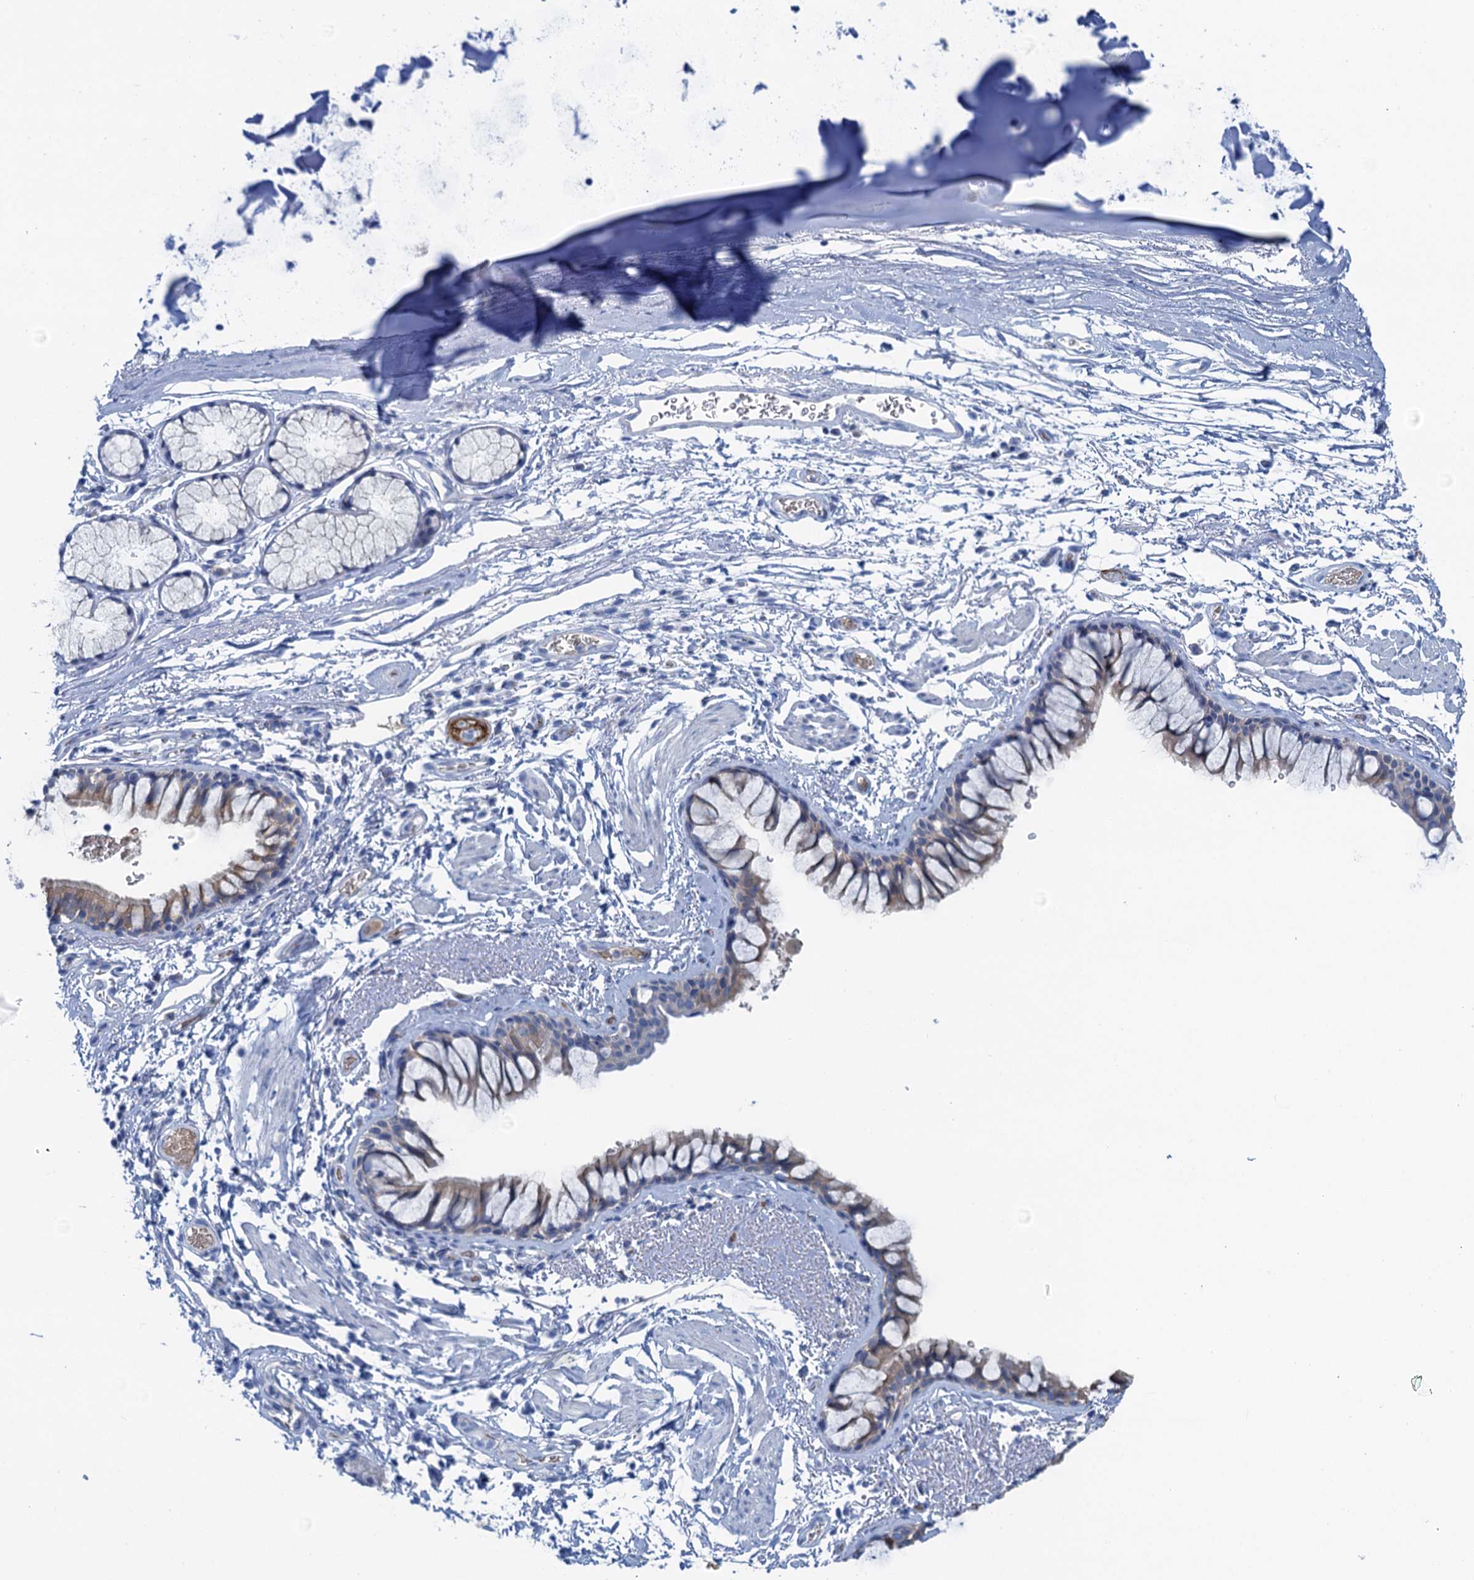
{"staining": {"intensity": "weak", "quantity": ">75%", "location": "cytoplasmic/membranous"}, "tissue": "bronchus", "cell_type": "Respiratory epithelial cells", "image_type": "normal", "snomed": [{"axis": "morphology", "description": "Normal tissue, NOS"}, {"axis": "topography", "description": "Bronchus"}], "caption": "Immunohistochemical staining of normal bronchus displays weak cytoplasmic/membranous protein expression in about >75% of respiratory epithelial cells. (IHC, brightfield microscopy, high magnification).", "gene": "MYADML2", "patient": {"sex": "male", "age": 65}}